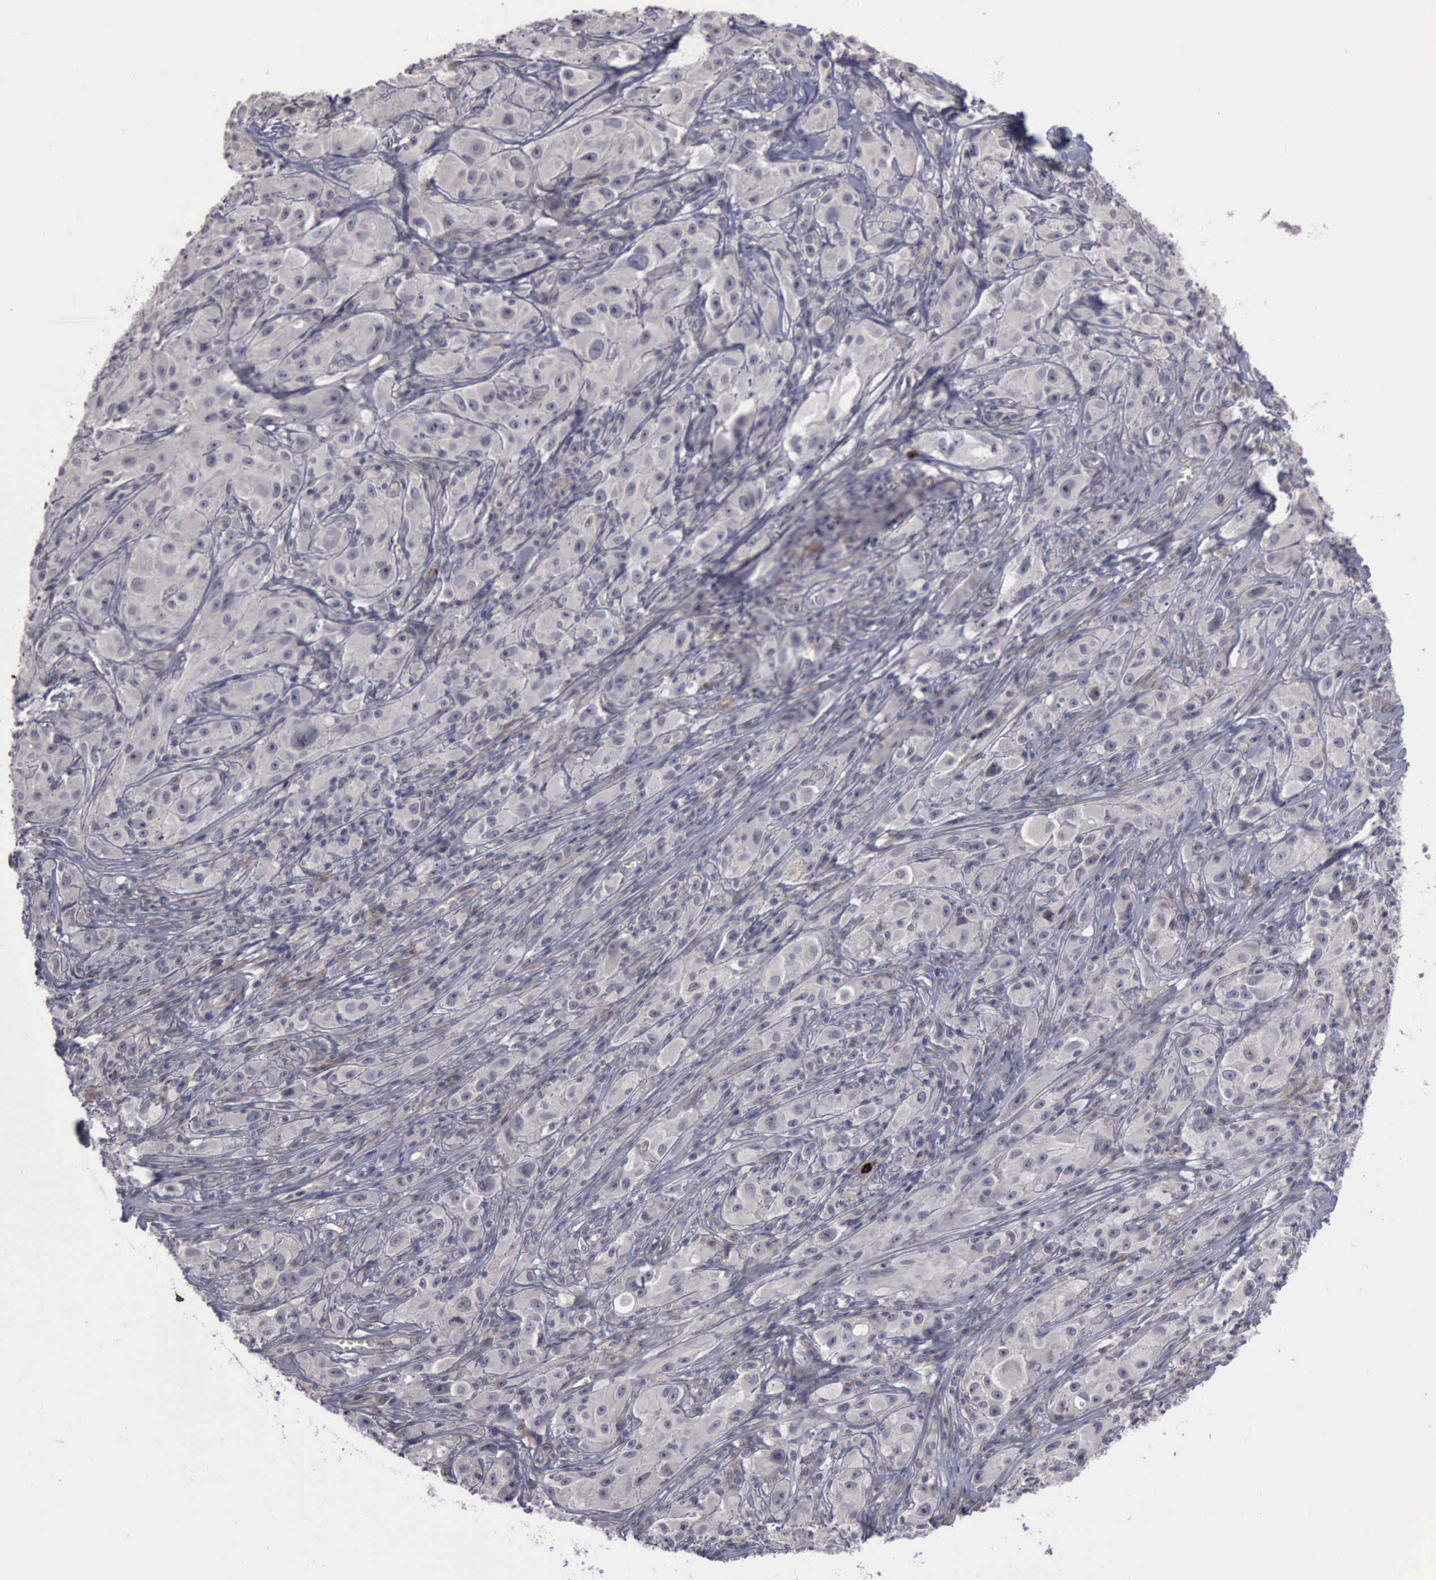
{"staining": {"intensity": "negative", "quantity": "none", "location": "none"}, "tissue": "melanoma", "cell_type": "Tumor cells", "image_type": "cancer", "snomed": [{"axis": "morphology", "description": "Malignant melanoma, NOS"}, {"axis": "topography", "description": "Skin"}], "caption": "This is an immunohistochemistry image of malignant melanoma. There is no staining in tumor cells.", "gene": "MMP9", "patient": {"sex": "male", "age": 56}}